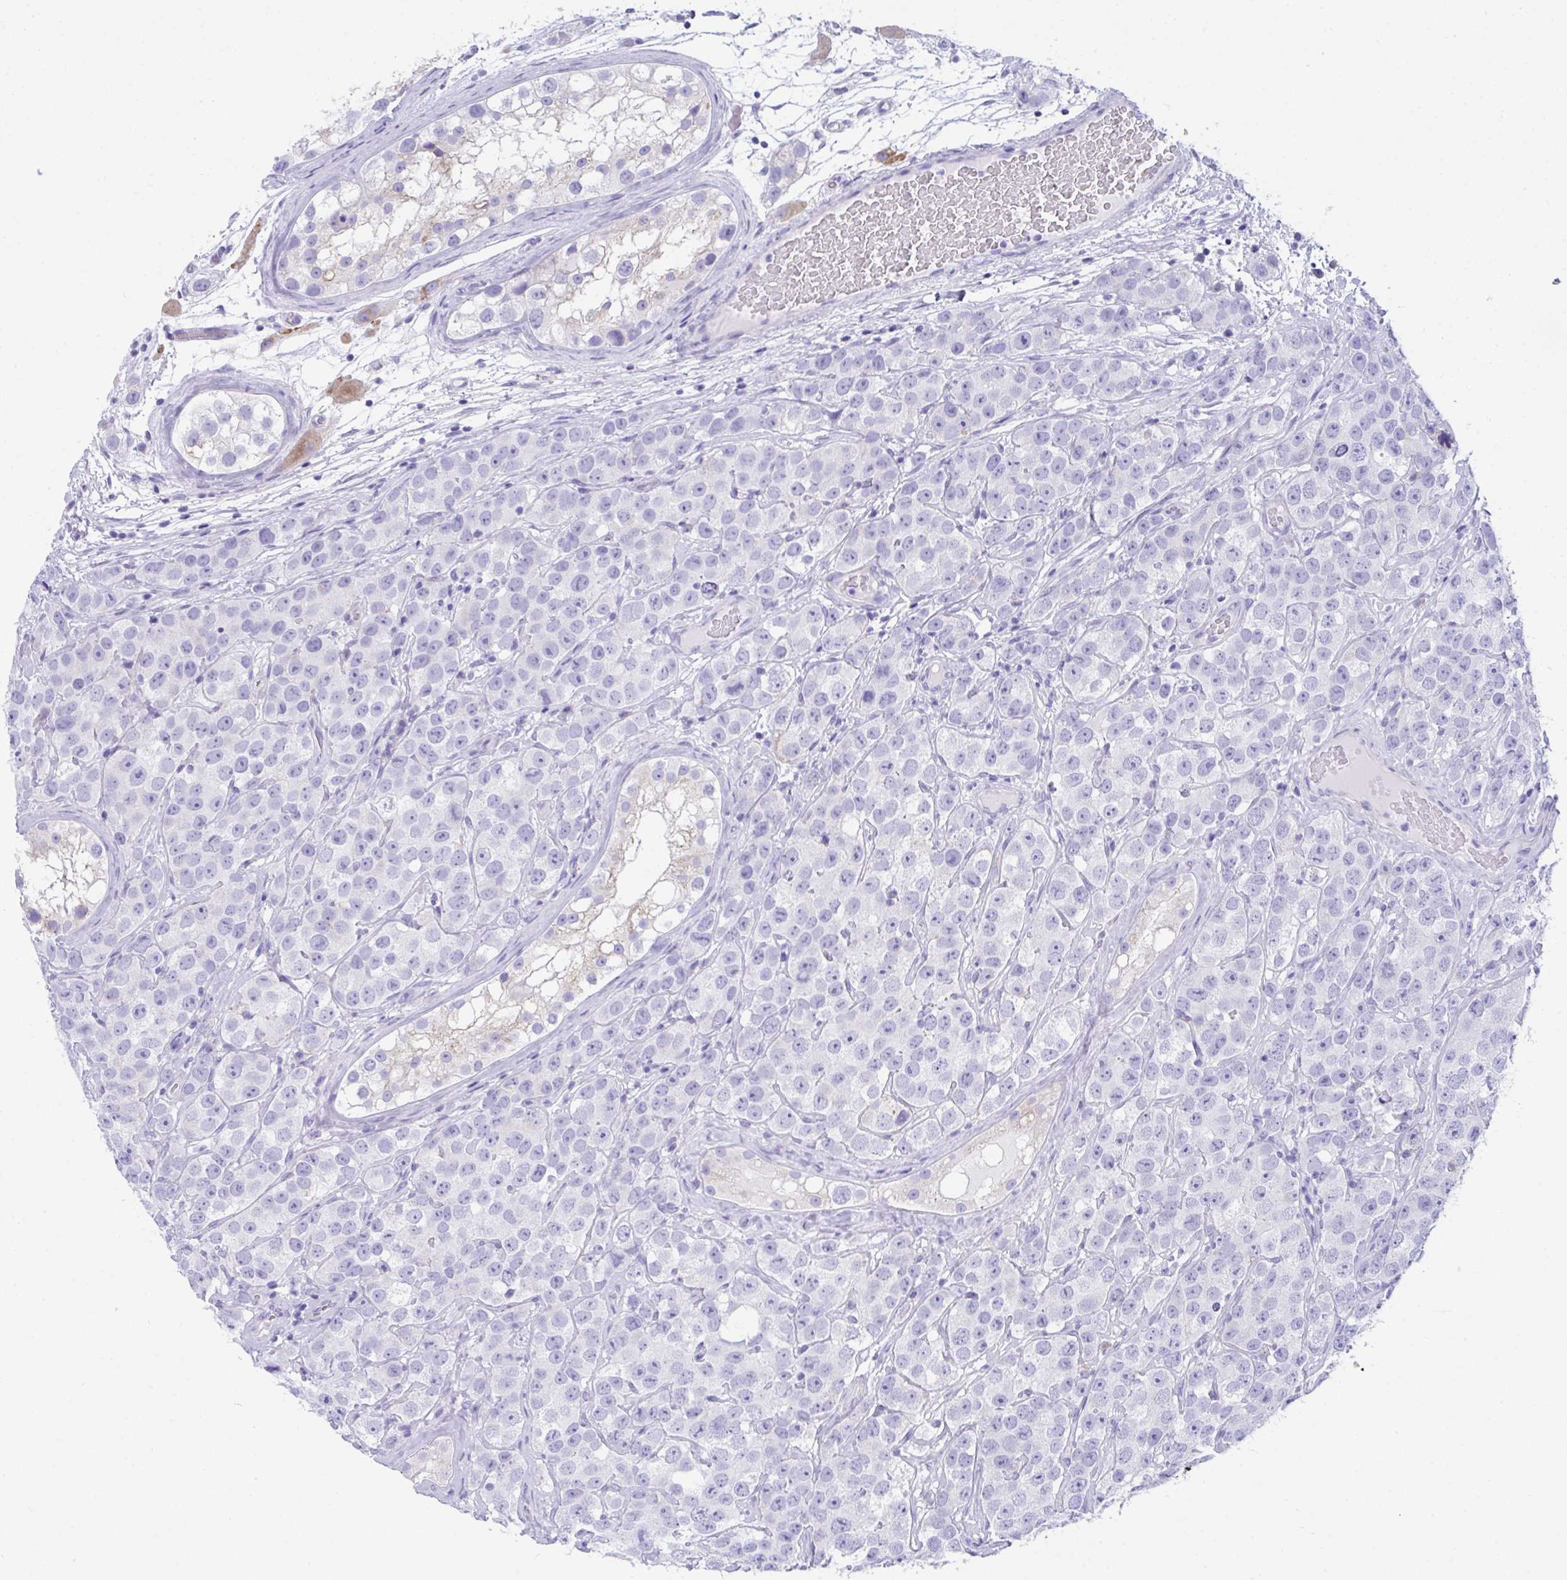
{"staining": {"intensity": "negative", "quantity": "none", "location": "none"}, "tissue": "testis cancer", "cell_type": "Tumor cells", "image_type": "cancer", "snomed": [{"axis": "morphology", "description": "Seminoma, NOS"}, {"axis": "topography", "description": "Testis"}], "caption": "Micrograph shows no protein positivity in tumor cells of seminoma (testis) tissue.", "gene": "TMEM106B", "patient": {"sex": "male", "age": 28}}